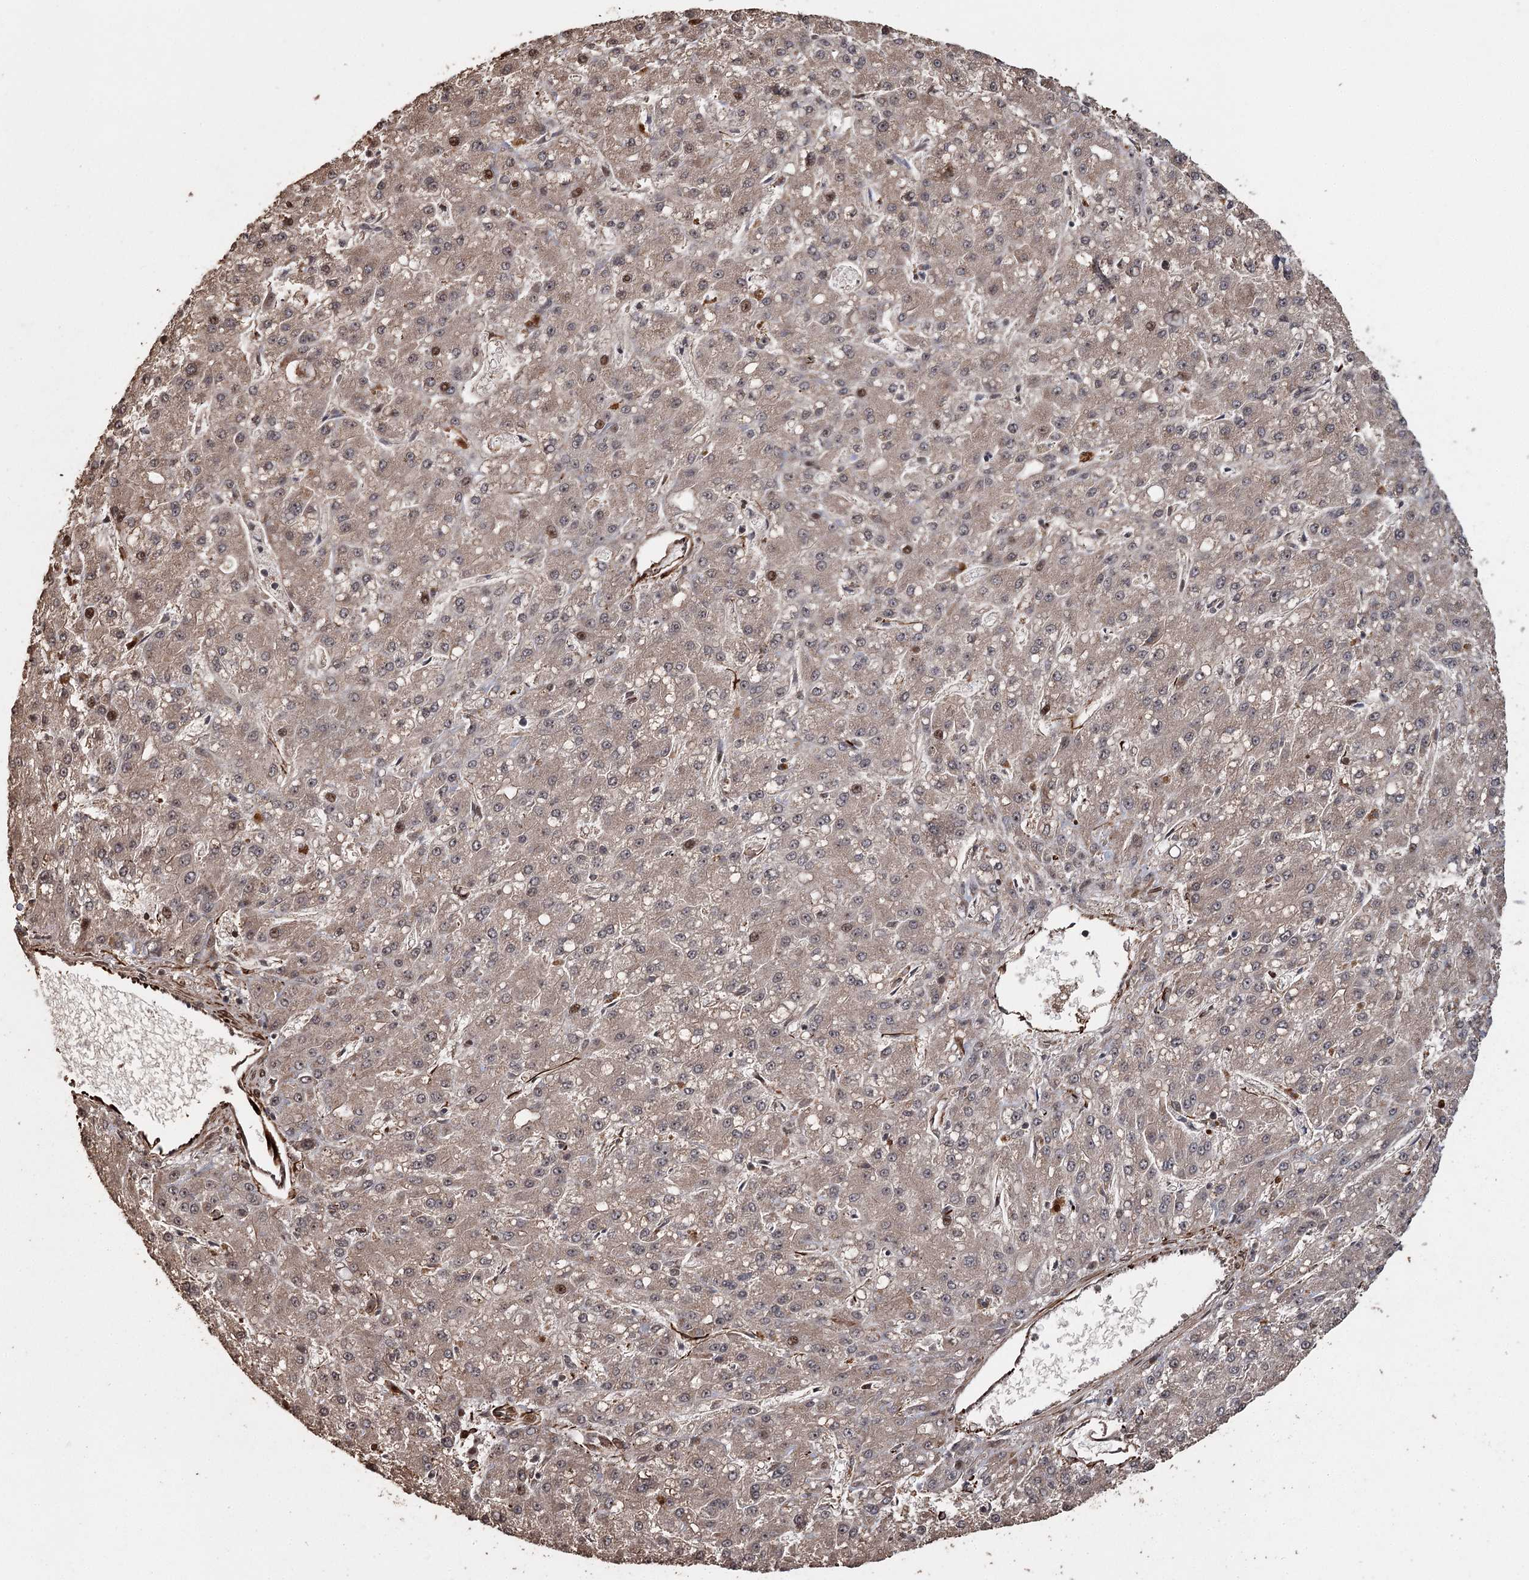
{"staining": {"intensity": "weak", "quantity": "25%-75%", "location": "cytoplasmic/membranous"}, "tissue": "liver cancer", "cell_type": "Tumor cells", "image_type": "cancer", "snomed": [{"axis": "morphology", "description": "Carcinoma, Hepatocellular, NOS"}, {"axis": "topography", "description": "Liver"}], "caption": "Immunohistochemistry (IHC) histopathology image of neoplastic tissue: liver cancer stained using immunohistochemistry reveals low levels of weak protein expression localized specifically in the cytoplasmic/membranous of tumor cells, appearing as a cytoplasmic/membranous brown color.", "gene": "RPAP3", "patient": {"sex": "male", "age": 67}}